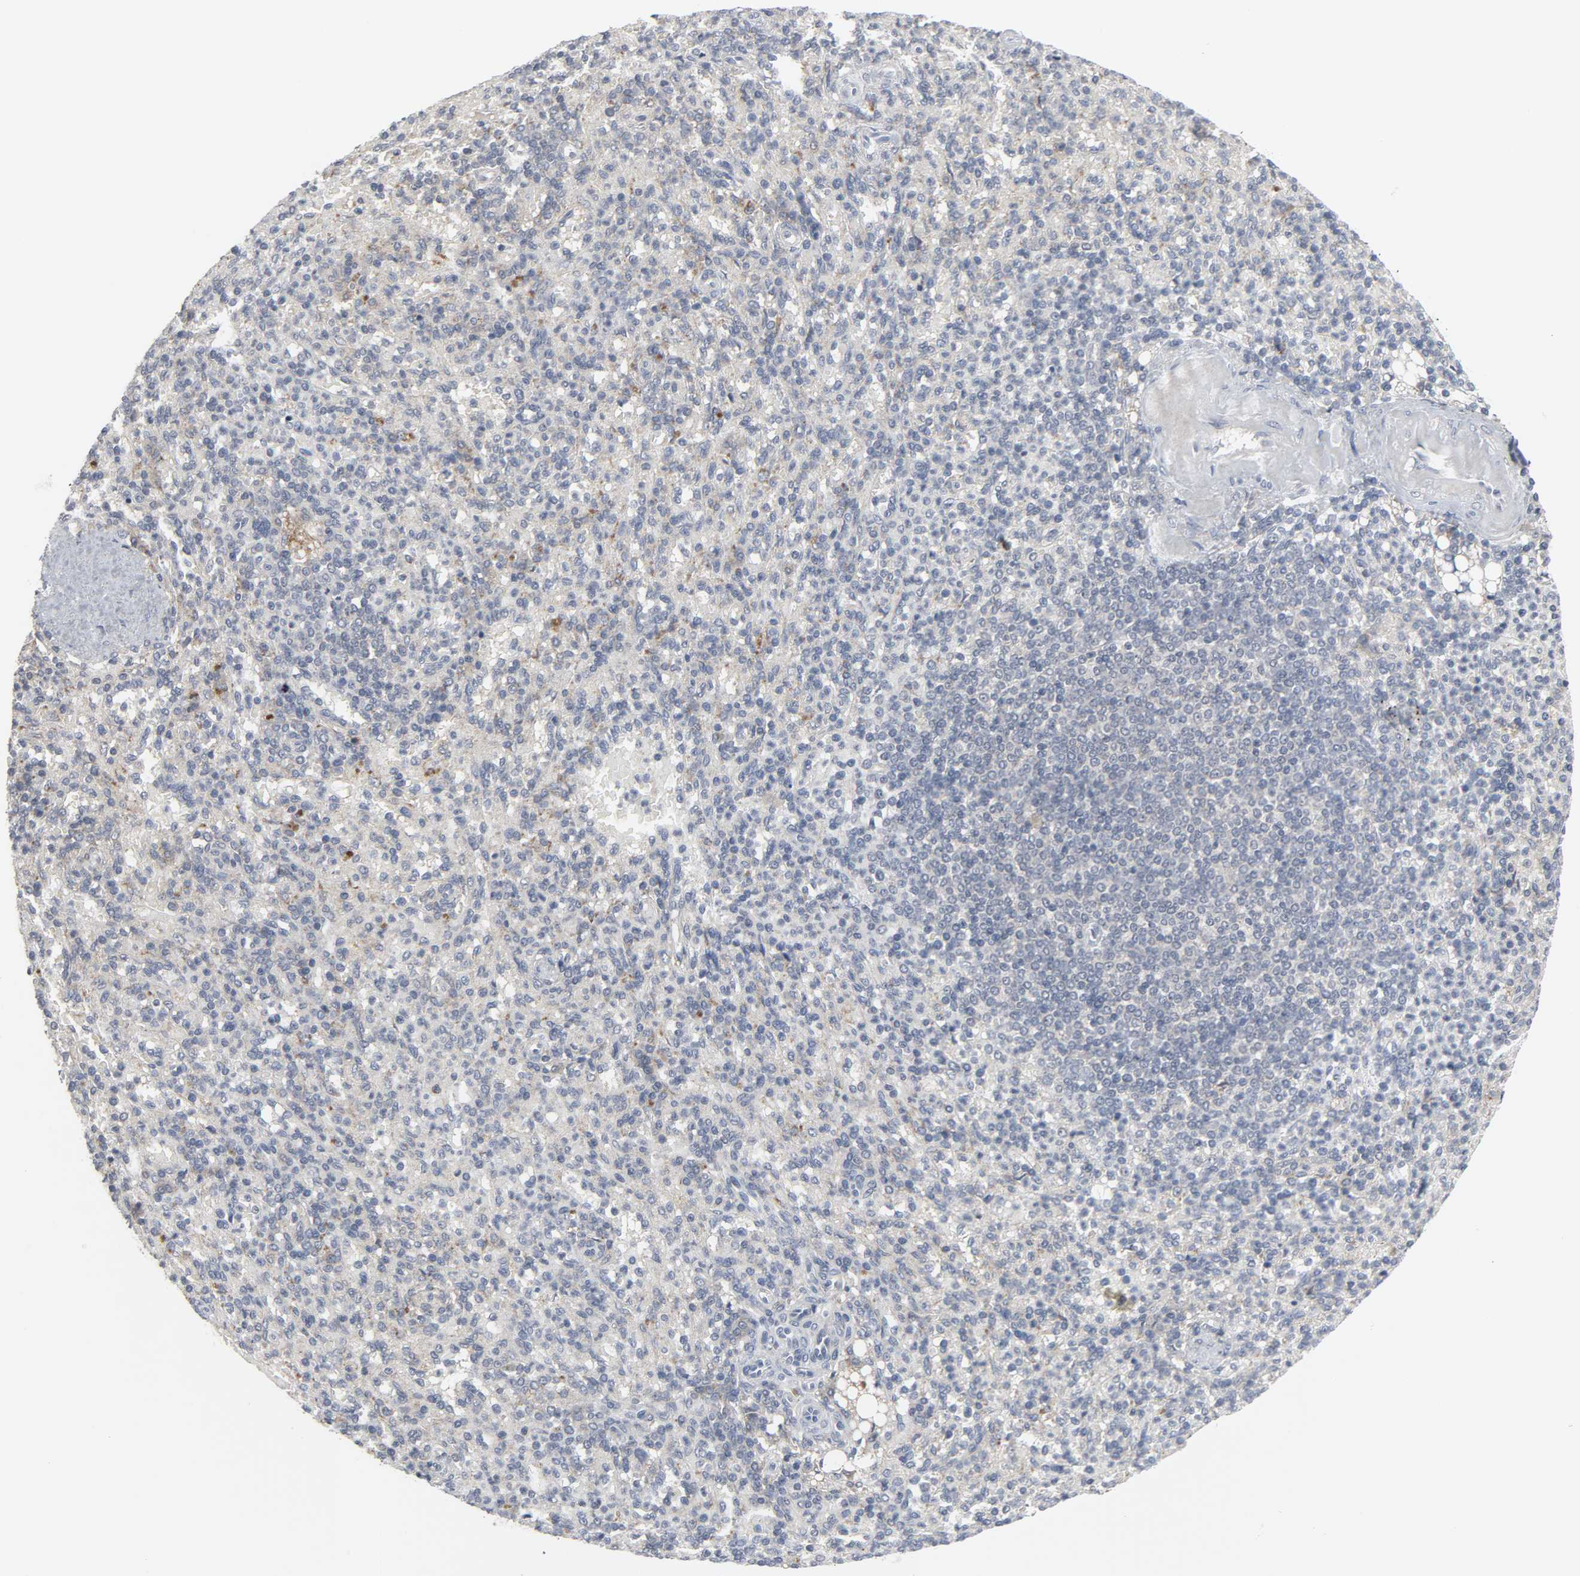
{"staining": {"intensity": "moderate", "quantity": ">75%", "location": "cytoplasmic/membranous"}, "tissue": "spleen", "cell_type": "Cells in red pulp", "image_type": "normal", "snomed": [{"axis": "morphology", "description": "Normal tissue, NOS"}, {"axis": "topography", "description": "Spleen"}], "caption": "Cells in red pulp reveal medium levels of moderate cytoplasmic/membranous staining in approximately >75% of cells in benign spleen.", "gene": "CLIP1", "patient": {"sex": "female", "age": 74}}